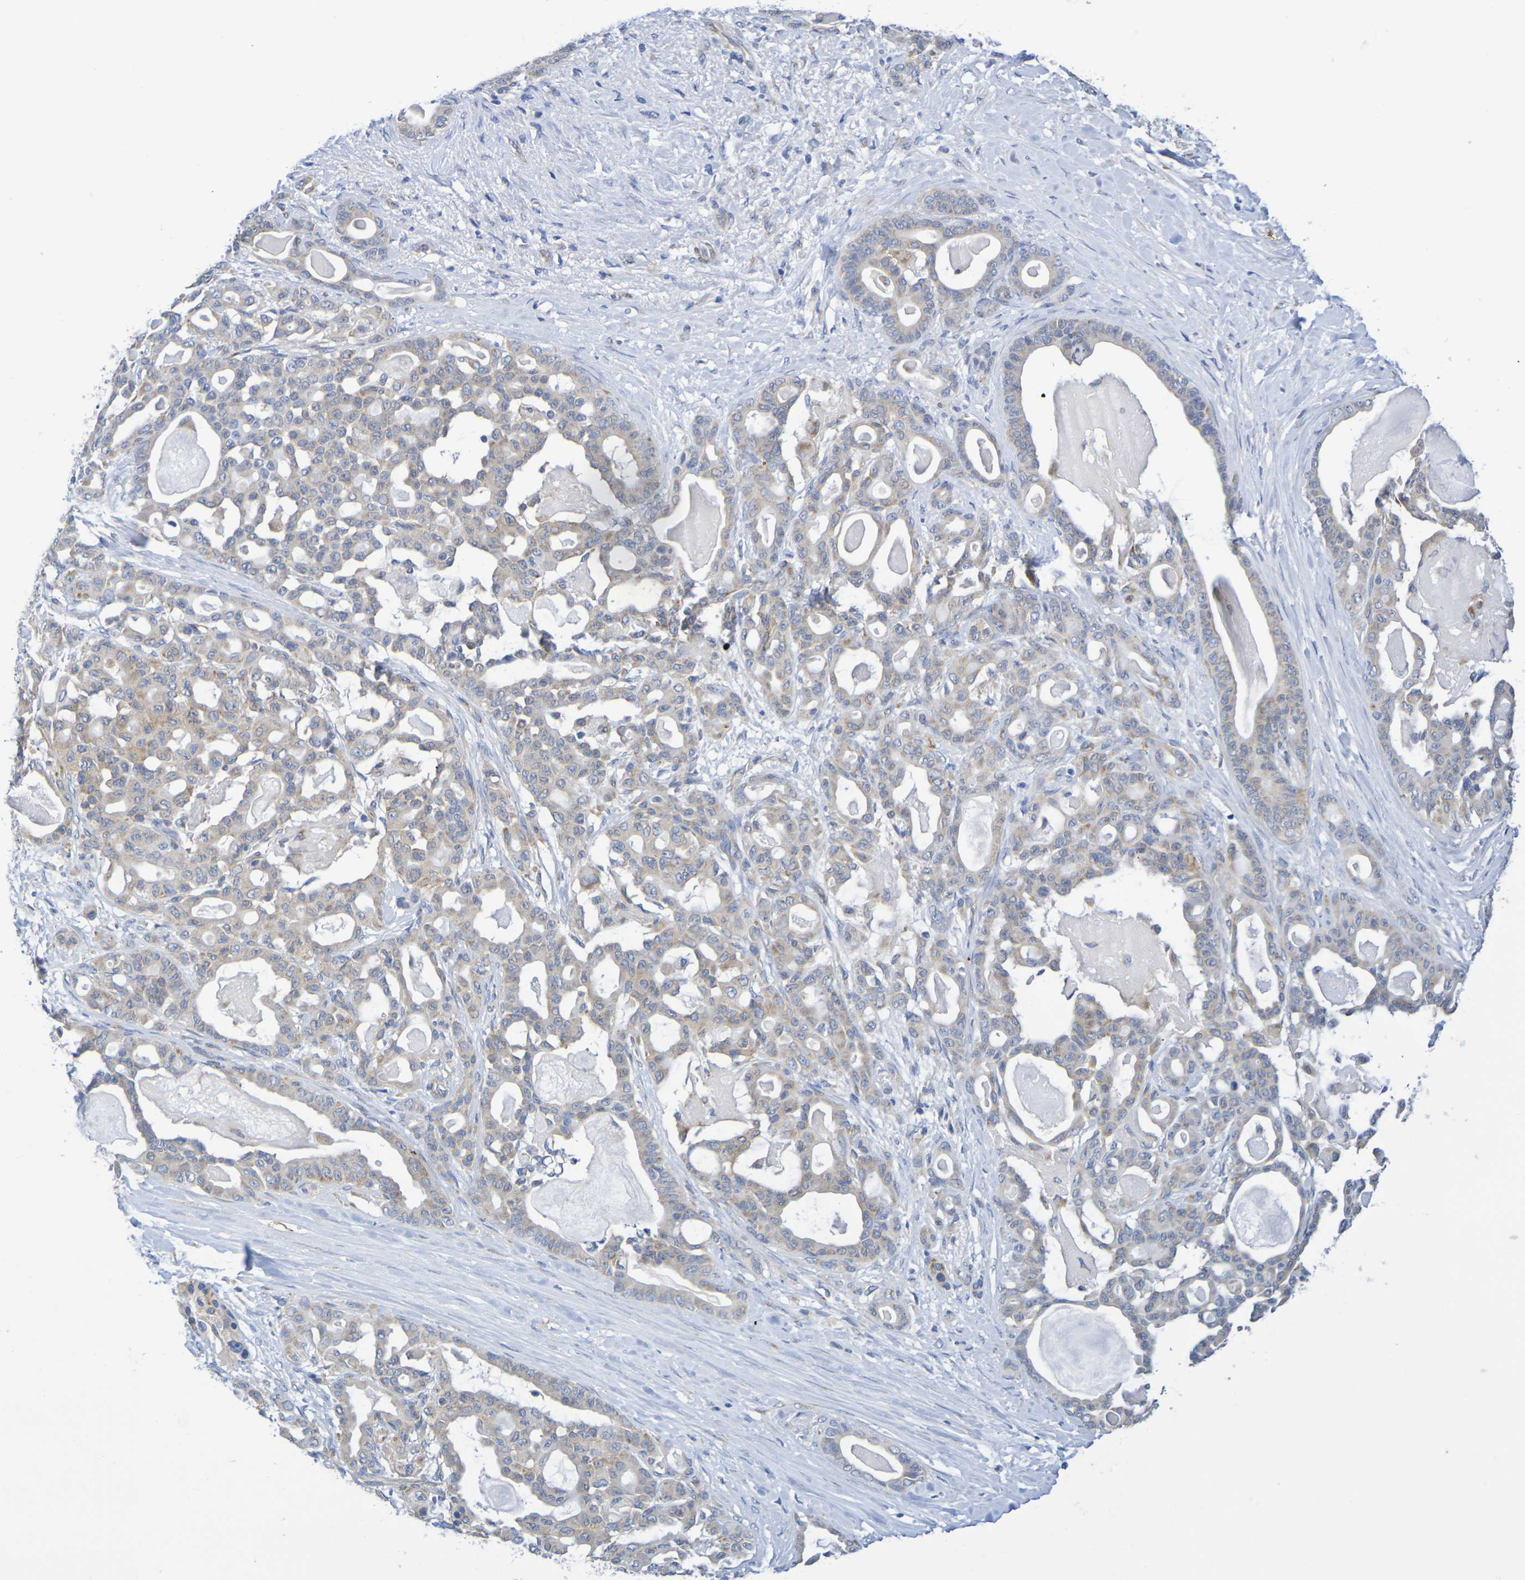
{"staining": {"intensity": "weak", "quantity": ">75%", "location": "cytoplasmic/membranous"}, "tissue": "pancreatic cancer", "cell_type": "Tumor cells", "image_type": "cancer", "snomed": [{"axis": "morphology", "description": "Adenocarcinoma, NOS"}, {"axis": "topography", "description": "Pancreas"}], "caption": "An IHC photomicrograph of tumor tissue is shown. Protein staining in brown shows weak cytoplasmic/membranous positivity in adenocarcinoma (pancreatic) within tumor cells.", "gene": "TMCC3", "patient": {"sex": "male", "age": 63}}